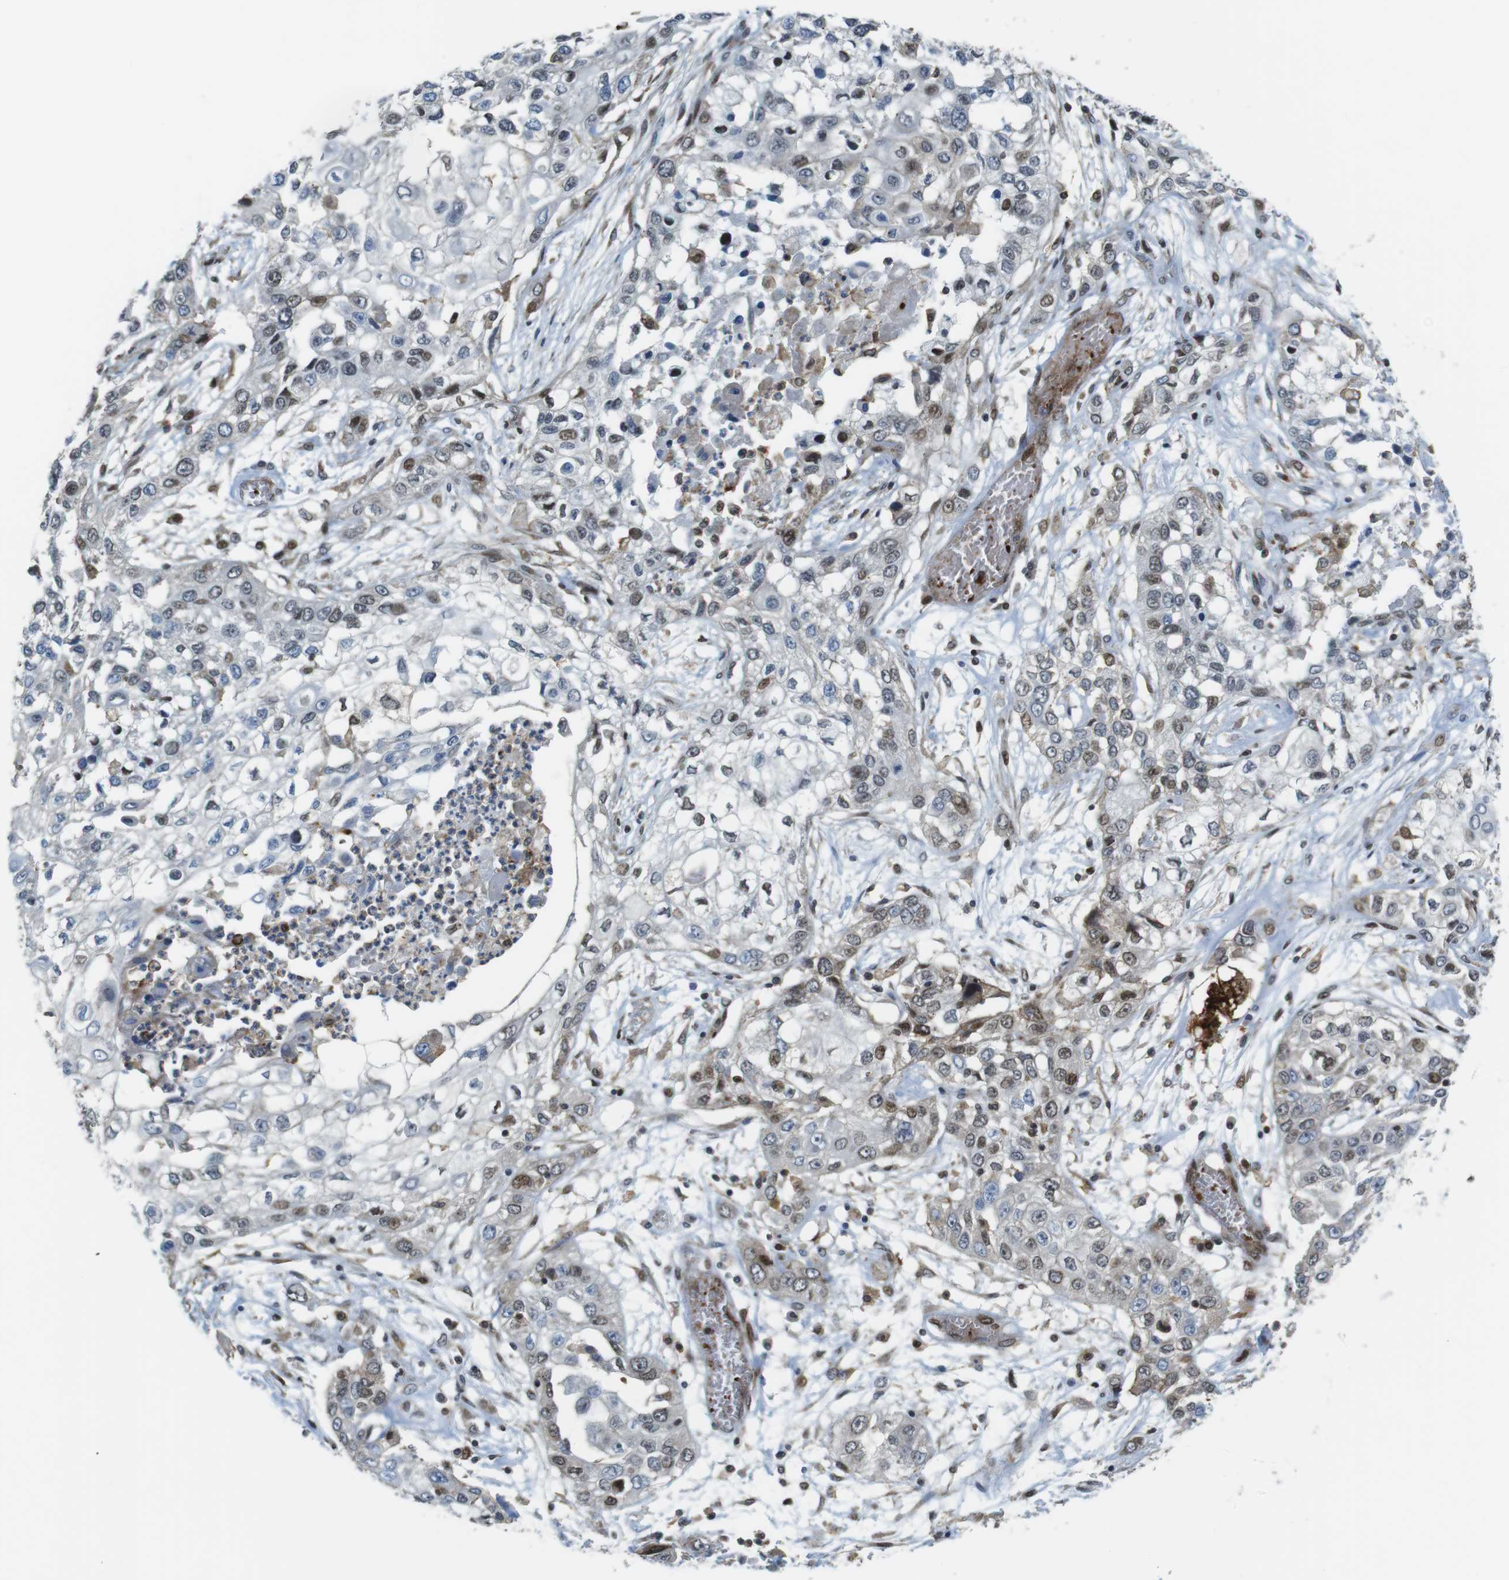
{"staining": {"intensity": "moderate", "quantity": "<25%", "location": "cytoplasmic/membranous,nuclear"}, "tissue": "lung cancer", "cell_type": "Tumor cells", "image_type": "cancer", "snomed": [{"axis": "morphology", "description": "Squamous cell carcinoma, NOS"}, {"axis": "topography", "description": "Lung"}], "caption": "Protein expression analysis of lung squamous cell carcinoma displays moderate cytoplasmic/membranous and nuclear expression in approximately <25% of tumor cells.", "gene": "CUL7", "patient": {"sex": "male", "age": 71}}